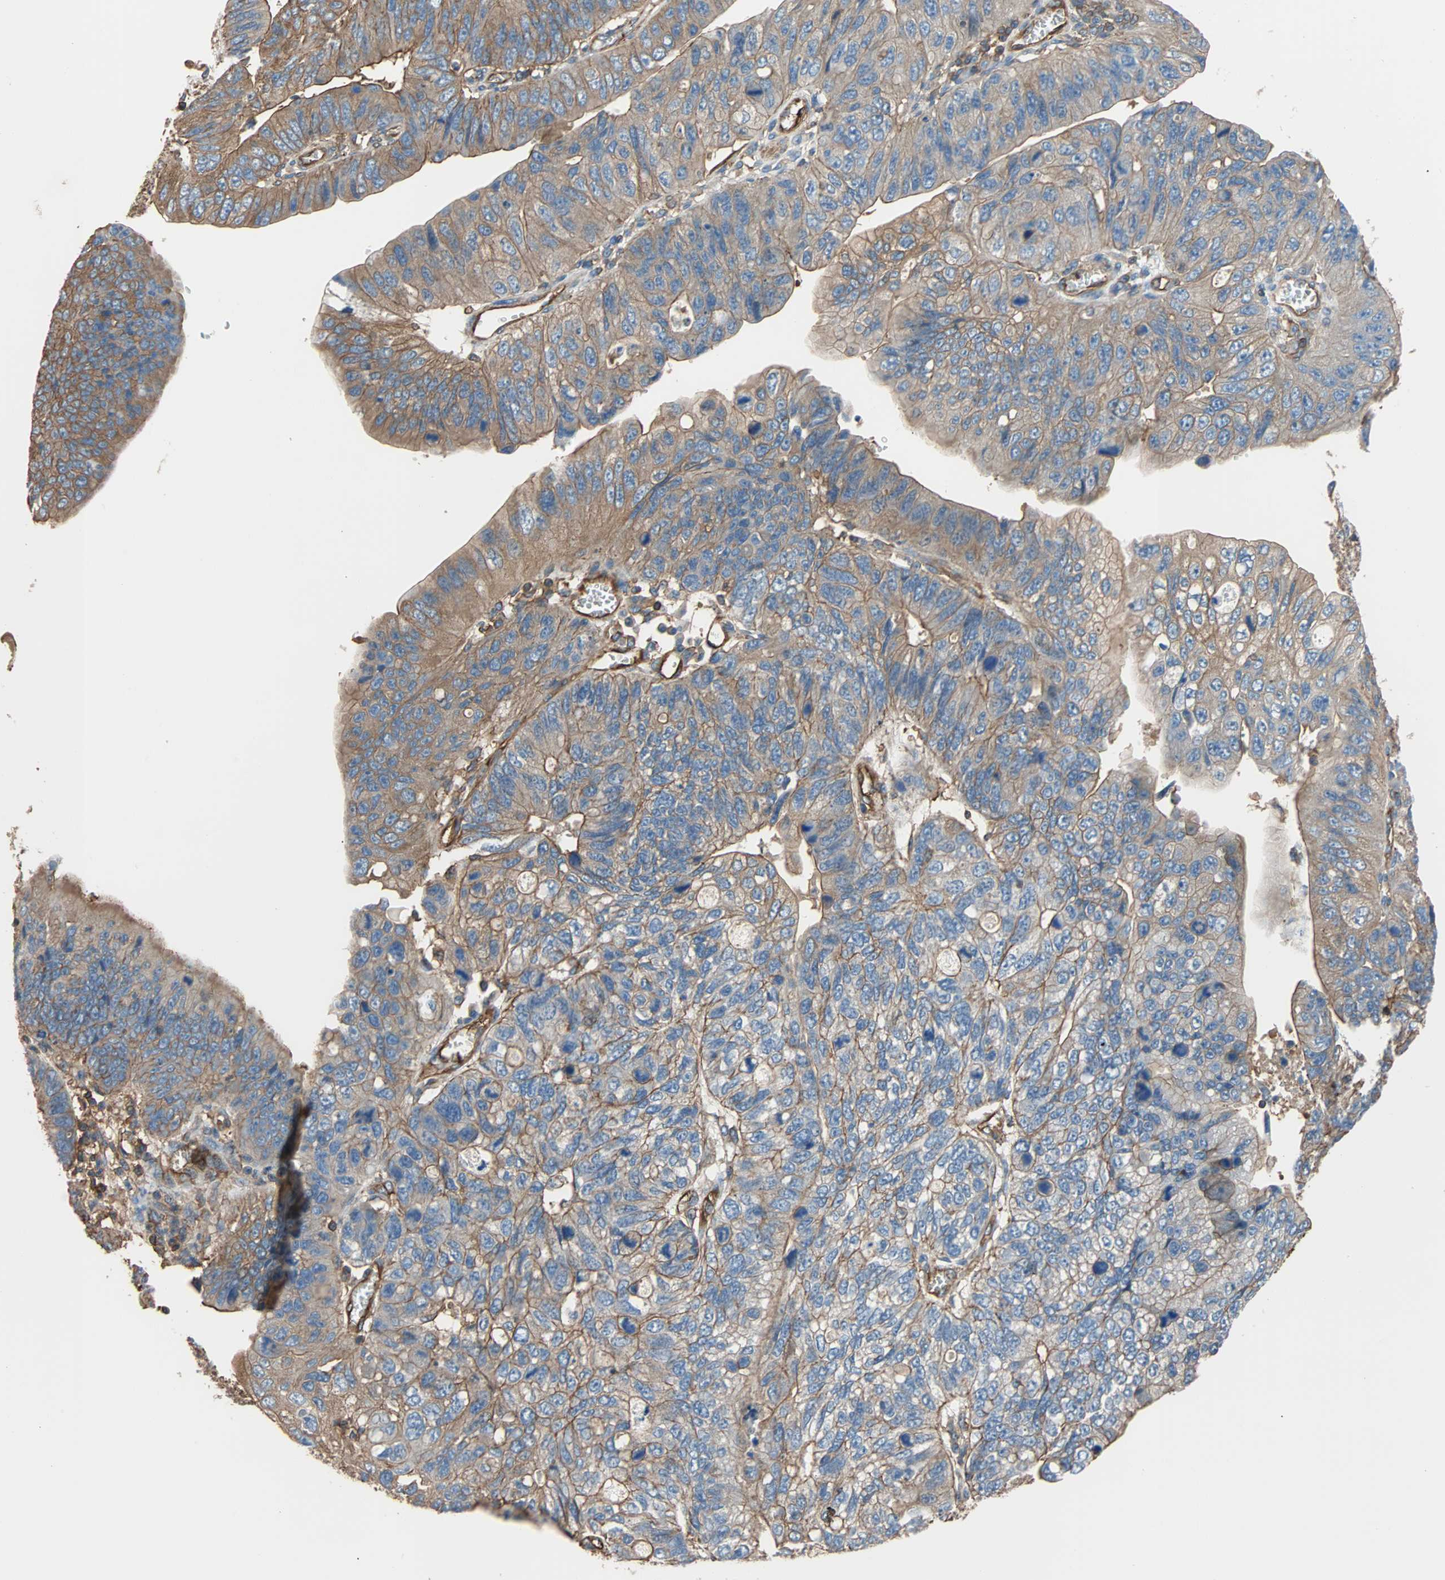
{"staining": {"intensity": "moderate", "quantity": ">75%", "location": "cytoplasmic/membranous"}, "tissue": "stomach cancer", "cell_type": "Tumor cells", "image_type": "cancer", "snomed": [{"axis": "morphology", "description": "Adenocarcinoma, NOS"}, {"axis": "topography", "description": "Stomach"}], "caption": "Brown immunohistochemical staining in human stomach adenocarcinoma demonstrates moderate cytoplasmic/membranous positivity in about >75% of tumor cells.", "gene": "GALNT10", "patient": {"sex": "male", "age": 59}}